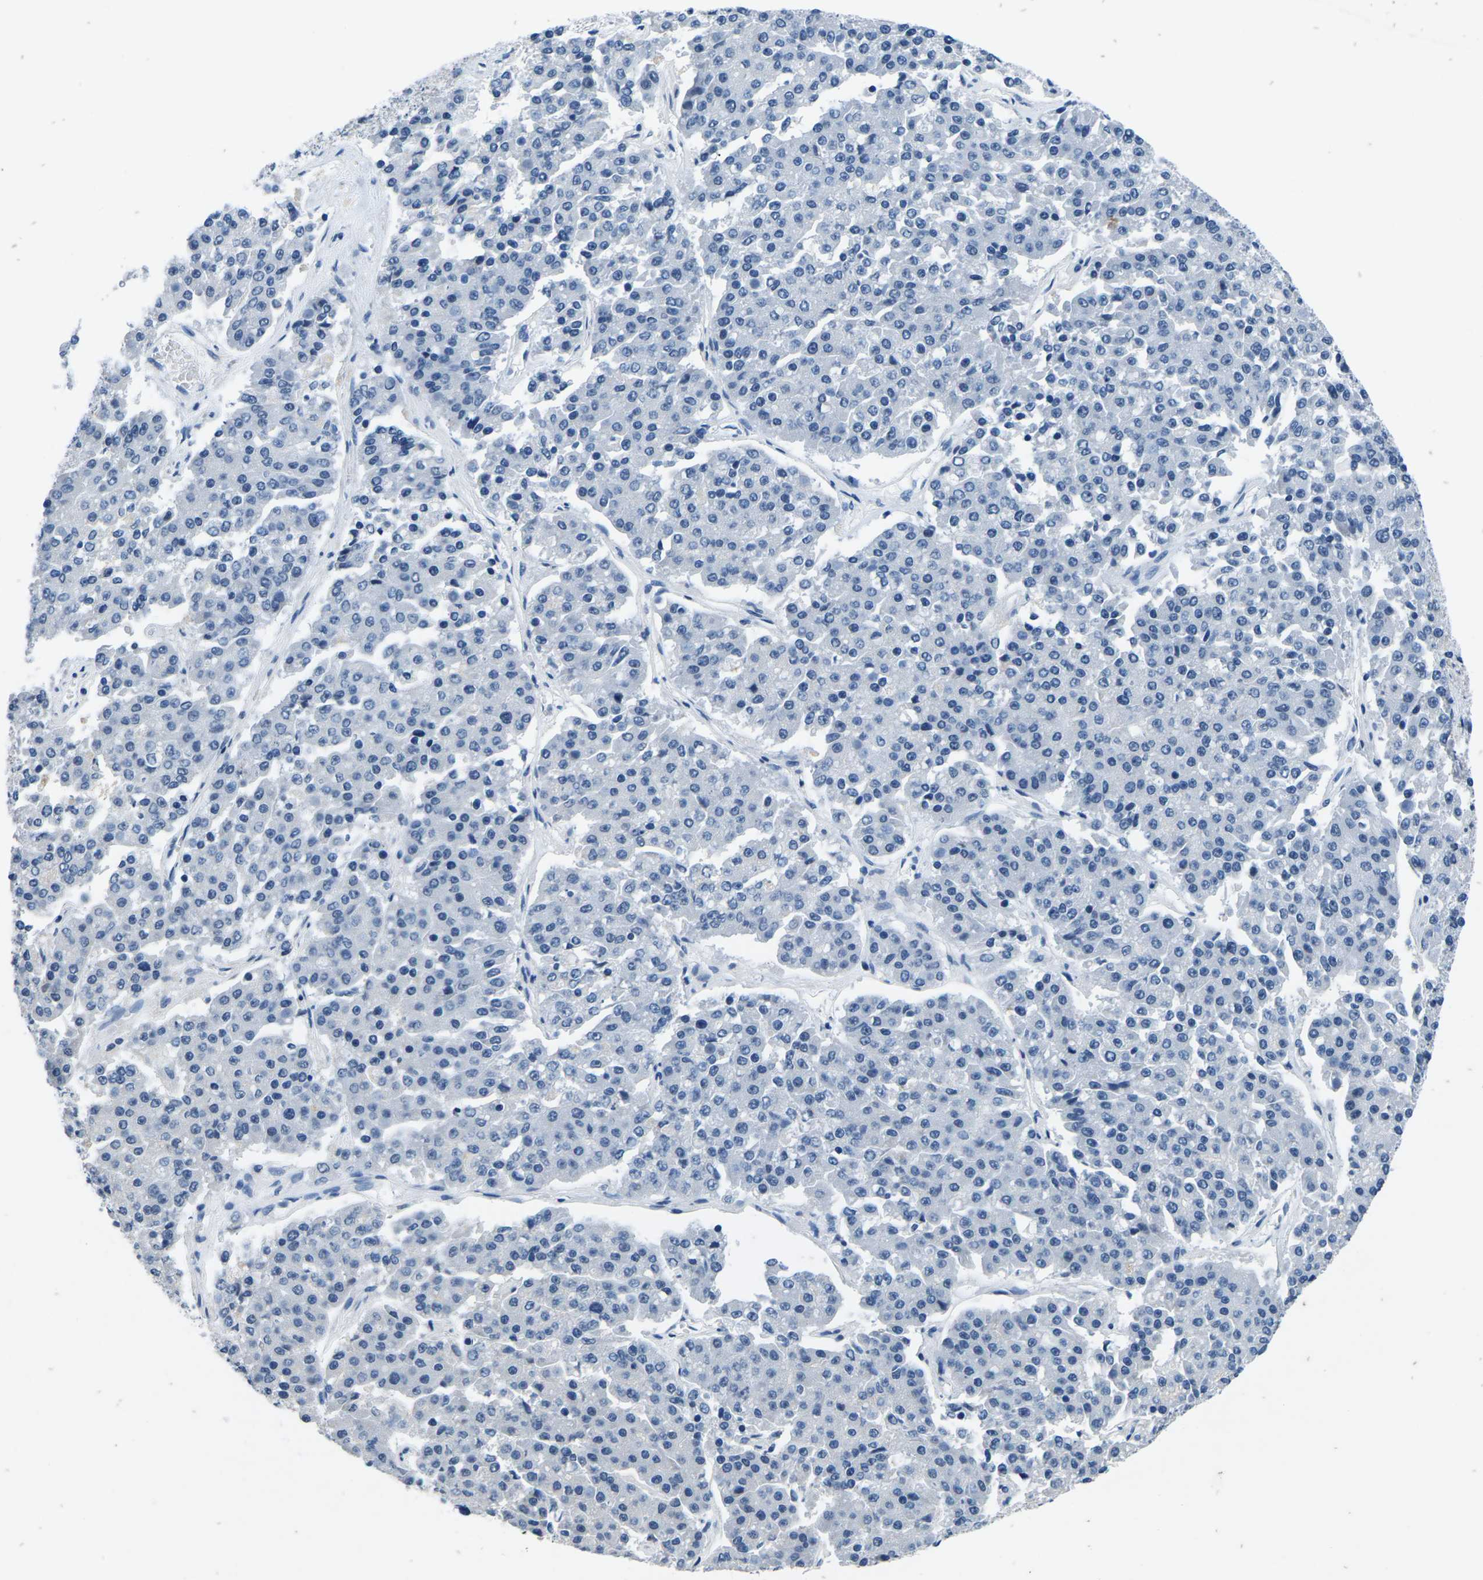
{"staining": {"intensity": "negative", "quantity": "none", "location": "none"}, "tissue": "pancreatic cancer", "cell_type": "Tumor cells", "image_type": "cancer", "snomed": [{"axis": "morphology", "description": "Adenocarcinoma, NOS"}, {"axis": "topography", "description": "Pancreas"}], "caption": "An IHC image of pancreatic cancer (adenocarcinoma) is shown. There is no staining in tumor cells of pancreatic cancer (adenocarcinoma). (Stains: DAB (3,3'-diaminobenzidine) immunohistochemistry with hematoxylin counter stain, Microscopy: brightfield microscopy at high magnification).", "gene": "UMOD", "patient": {"sex": "male", "age": 50}}